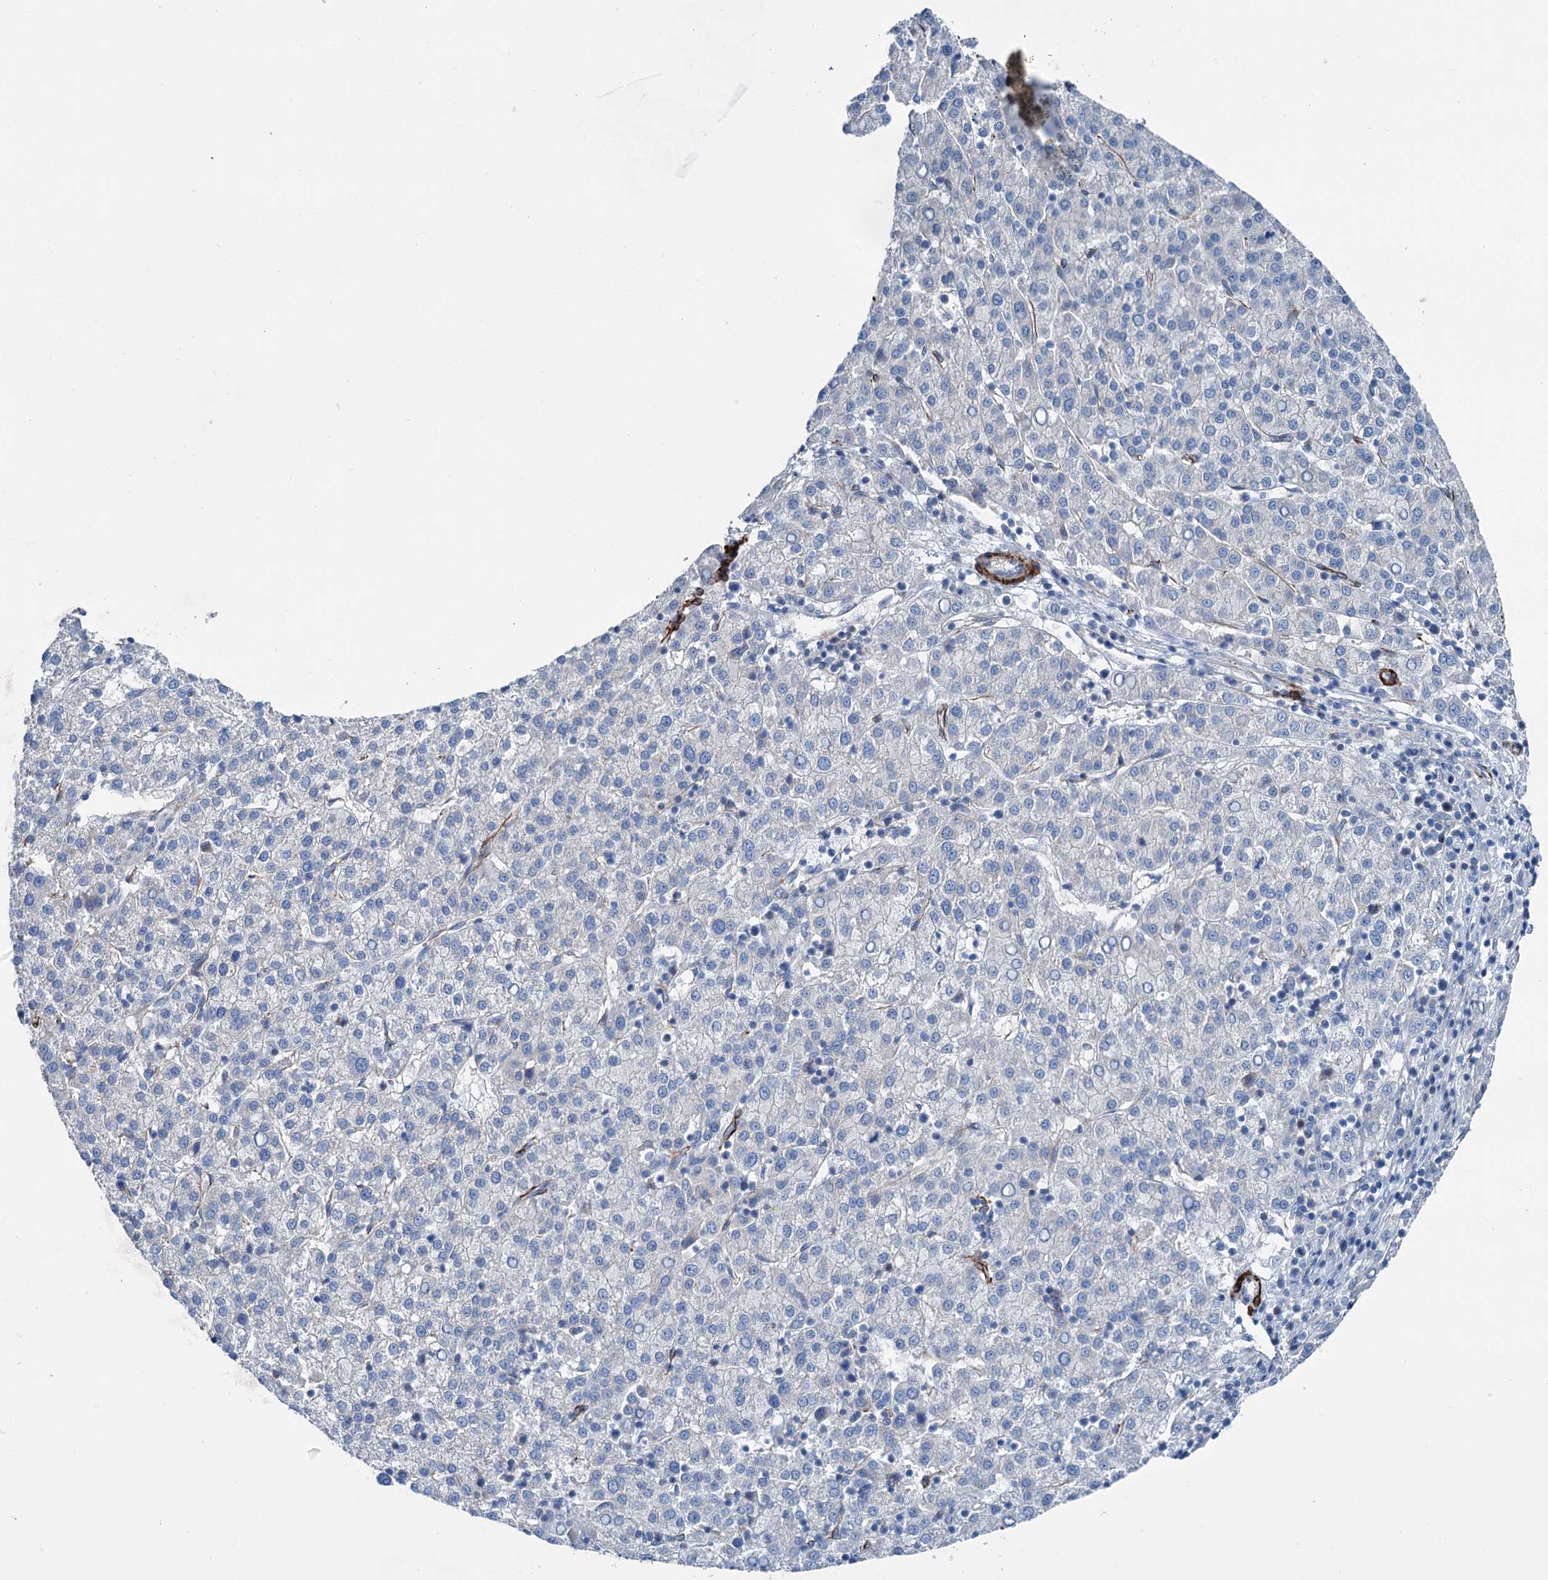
{"staining": {"intensity": "weak", "quantity": "<25%", "location": "cytoplasmic/membranous"}, "tissue": "liver cancer", "cell_type": "Tumor cells", "image_type": "cancer", "snomed": [{"axis": "morphology", "description": "Carcinoma, Hepatocellular, NOS"}, {"axis": "topography", "description": "Liver"}], "caption": "DAB immunohistochemical staining of liver cancer (hepatocellular carcinoma) exhibits no significant positivity in tumor cells.", "gene": "CALCOCO1", "patient": {"sex": "female", "age": 58}}